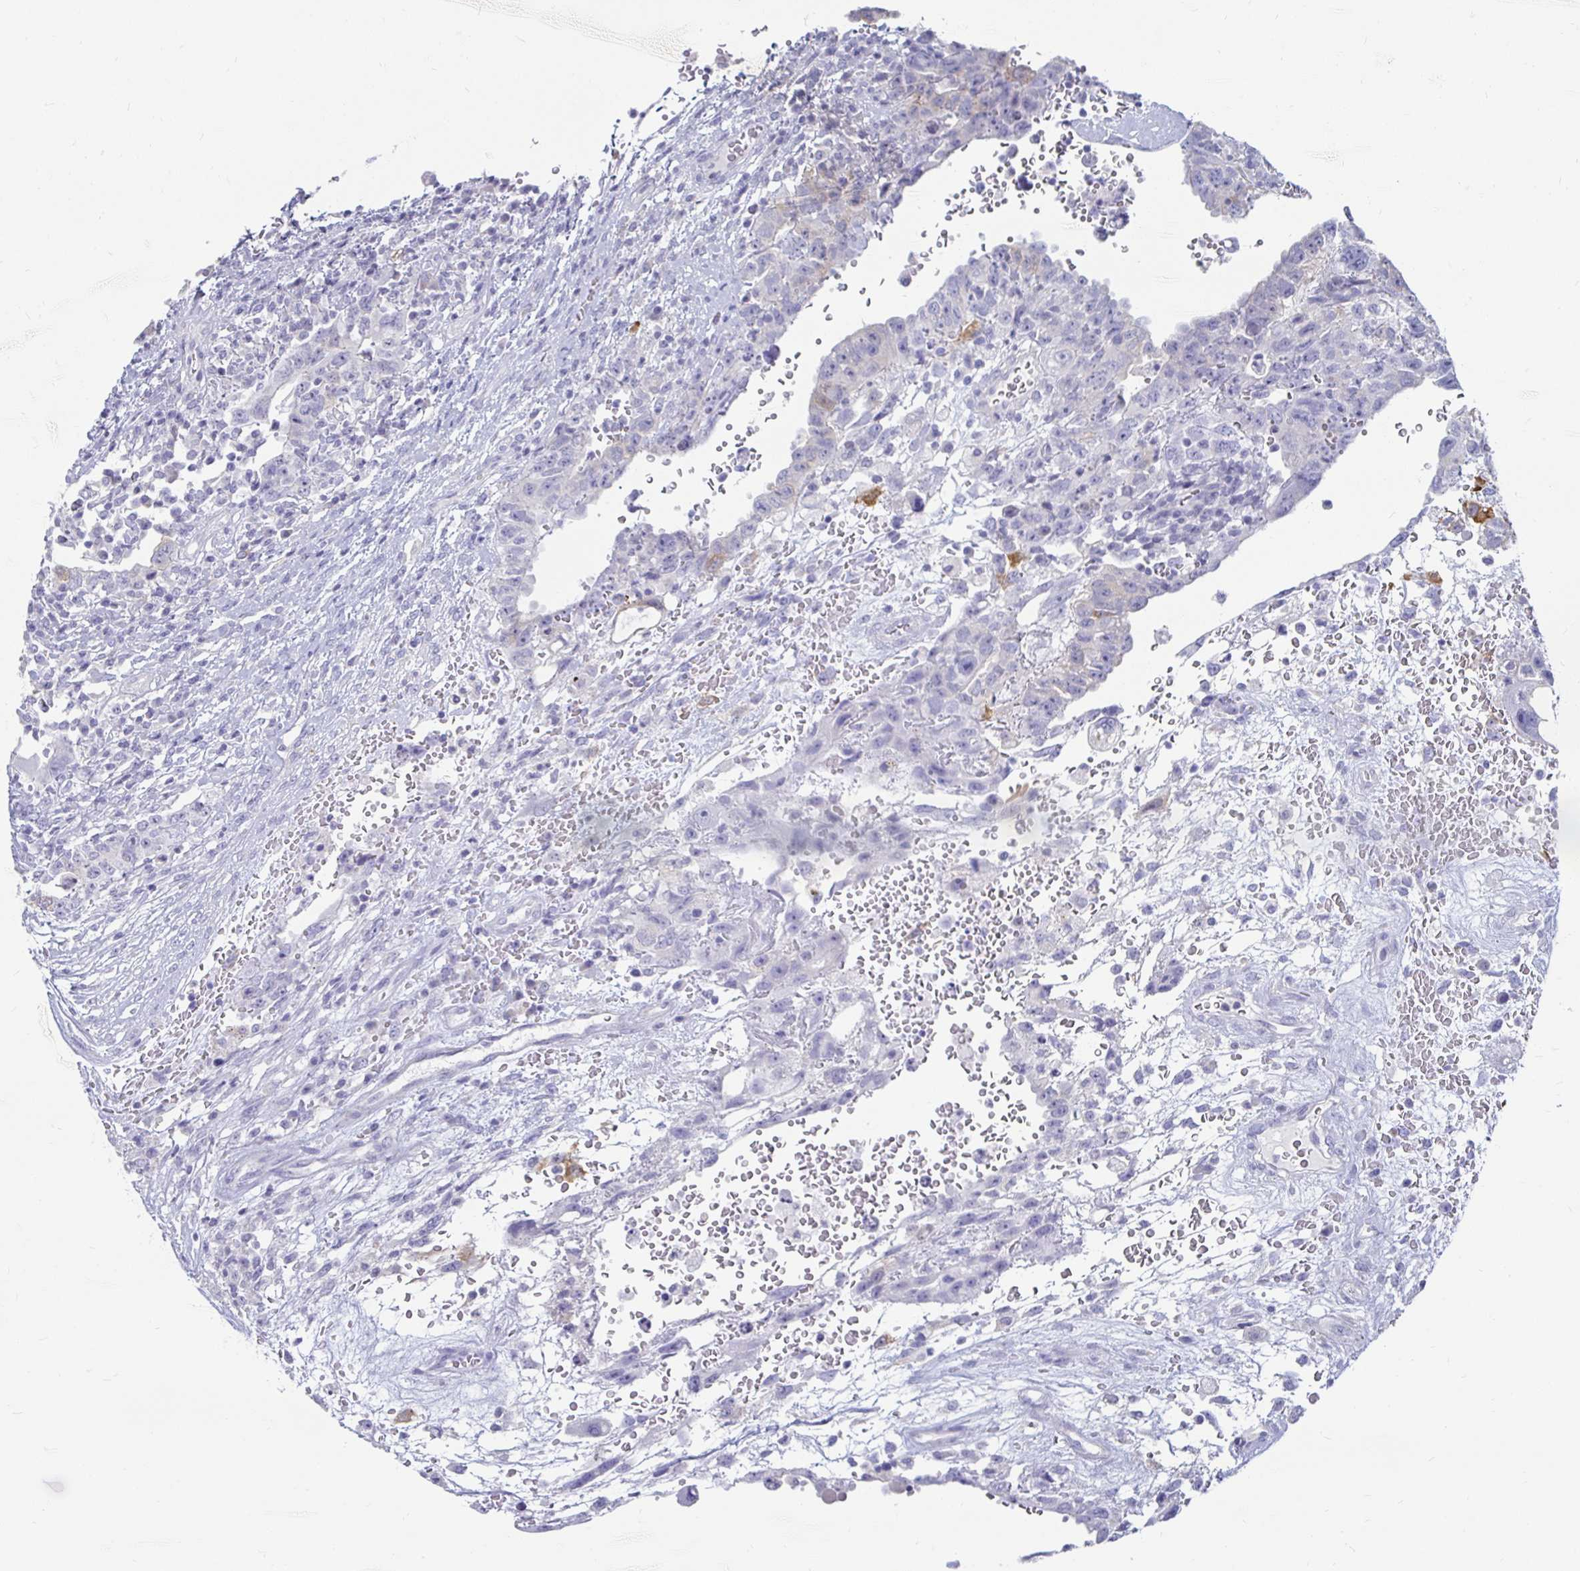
{"staining": {"intensity": "moderate", "quantity": "<25%", "location": "cytoplasmic/membranous"}, "tissue": "testis cancer", "cell_type": "Tumor cells", "image_type": "cancer", "snomed": [{"axis": "morphology", "description": "Carcinoma, Embryonal, NOS"}, {"axis": "topography", "description": "Testis"}], "caption": "Moderate cytoplasmic/membranous expression for a protein is present in approximately <25% of tumor cells of embryonal carcinoma (testis) using immunohistochemistry.", "gene": "PEG10", "patient": {"sex": "male", "age": 26}}